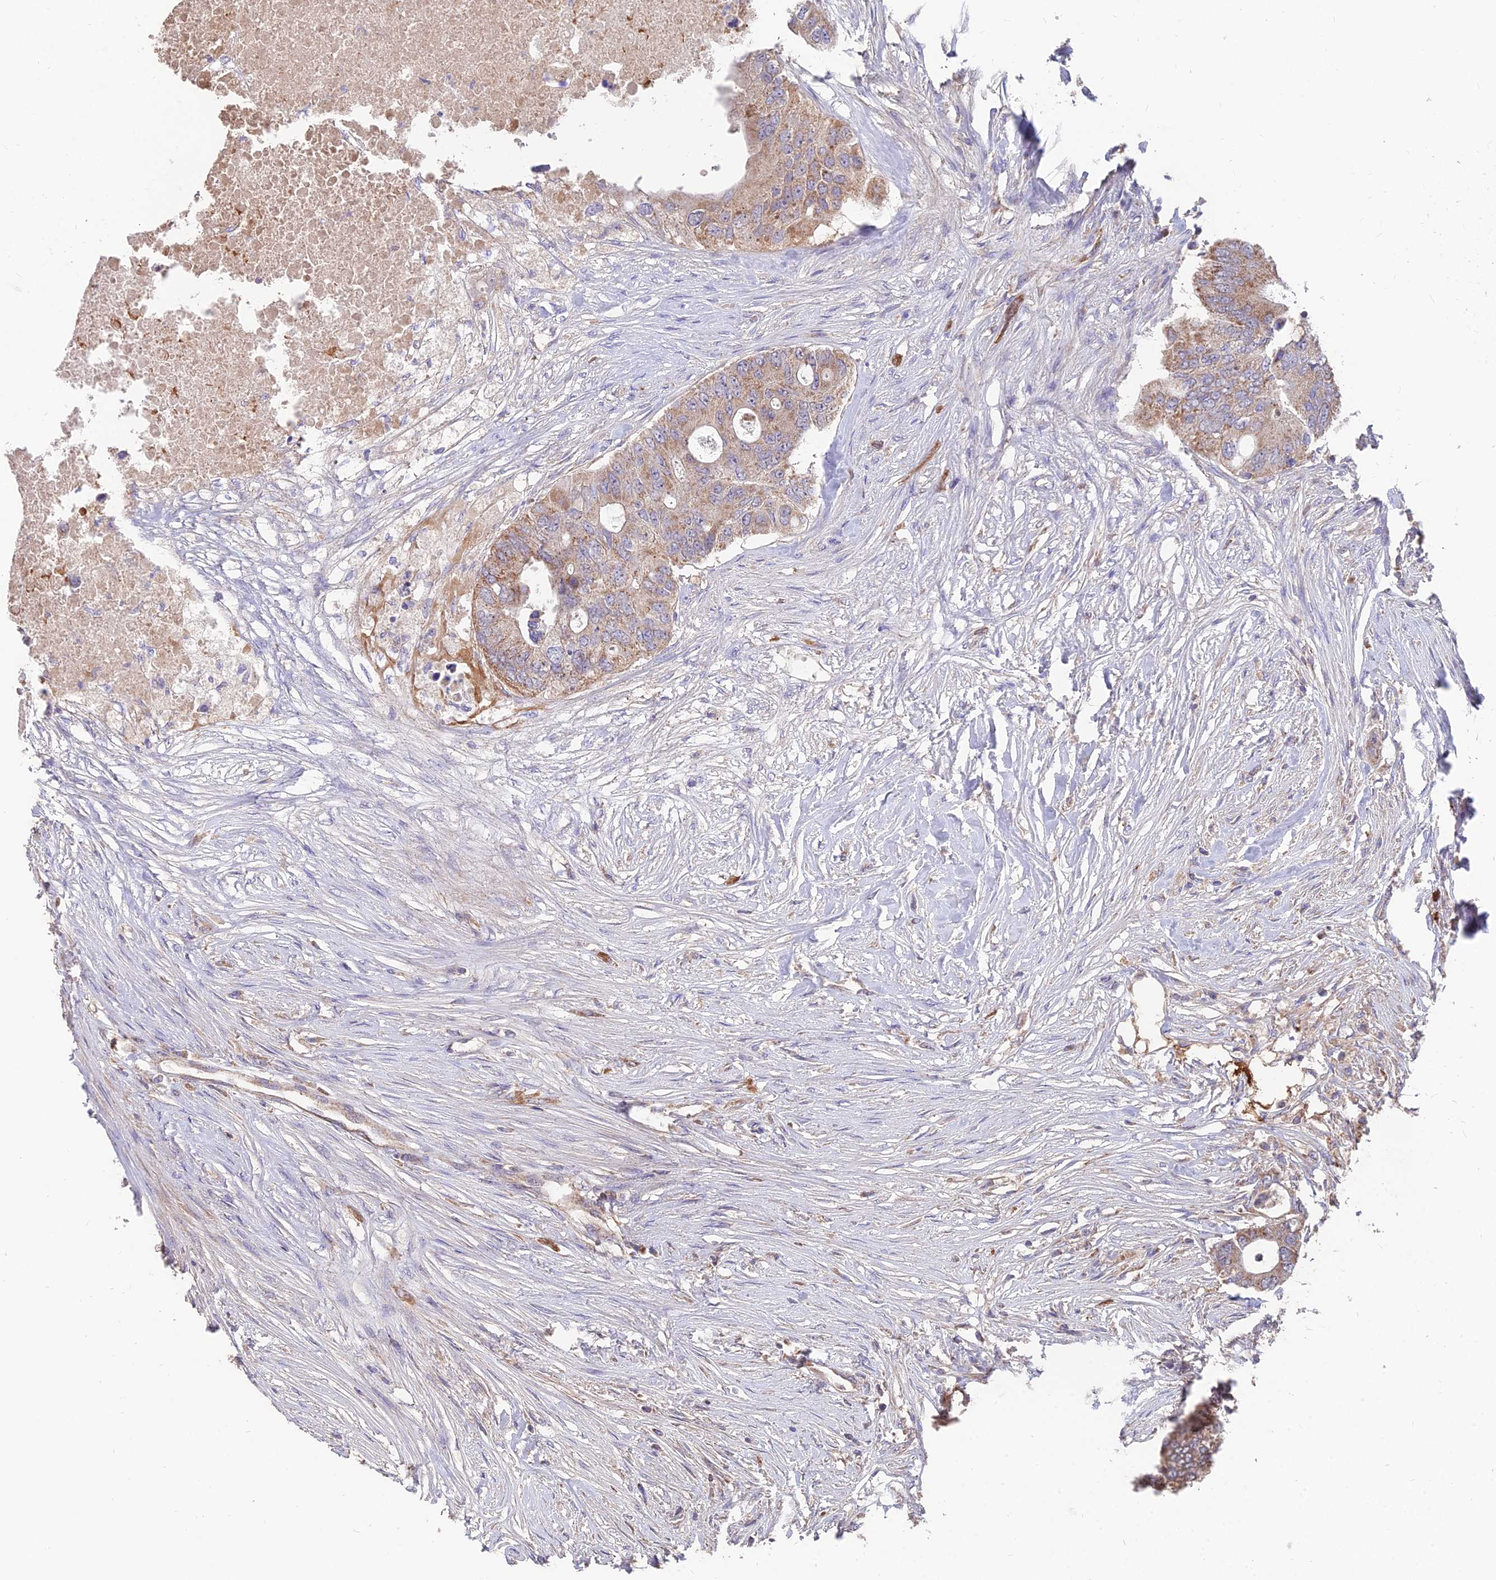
{"staining": {"intensity": "moderate", "quantity": "25%-75%", "location": "cytoplasmic/membranous"}, "tissue": "colorectal cancer", "cell_type": "Tumor cells", "image_type": "cancer", "snomed": [{"axis": "morphology", "description": "Adenocarcinoma, NOS"}, {"axis": "topography", "description": "Colon"}], "caption": "Human adenocarcinoma (colorectal) stained with a brown dye exhibits moderate cytoplasmic/membranous positive expression in about 25%-75% of tumor cells.", "gene": "IFT22", "patient": {"sex": "male", "age": 71}}